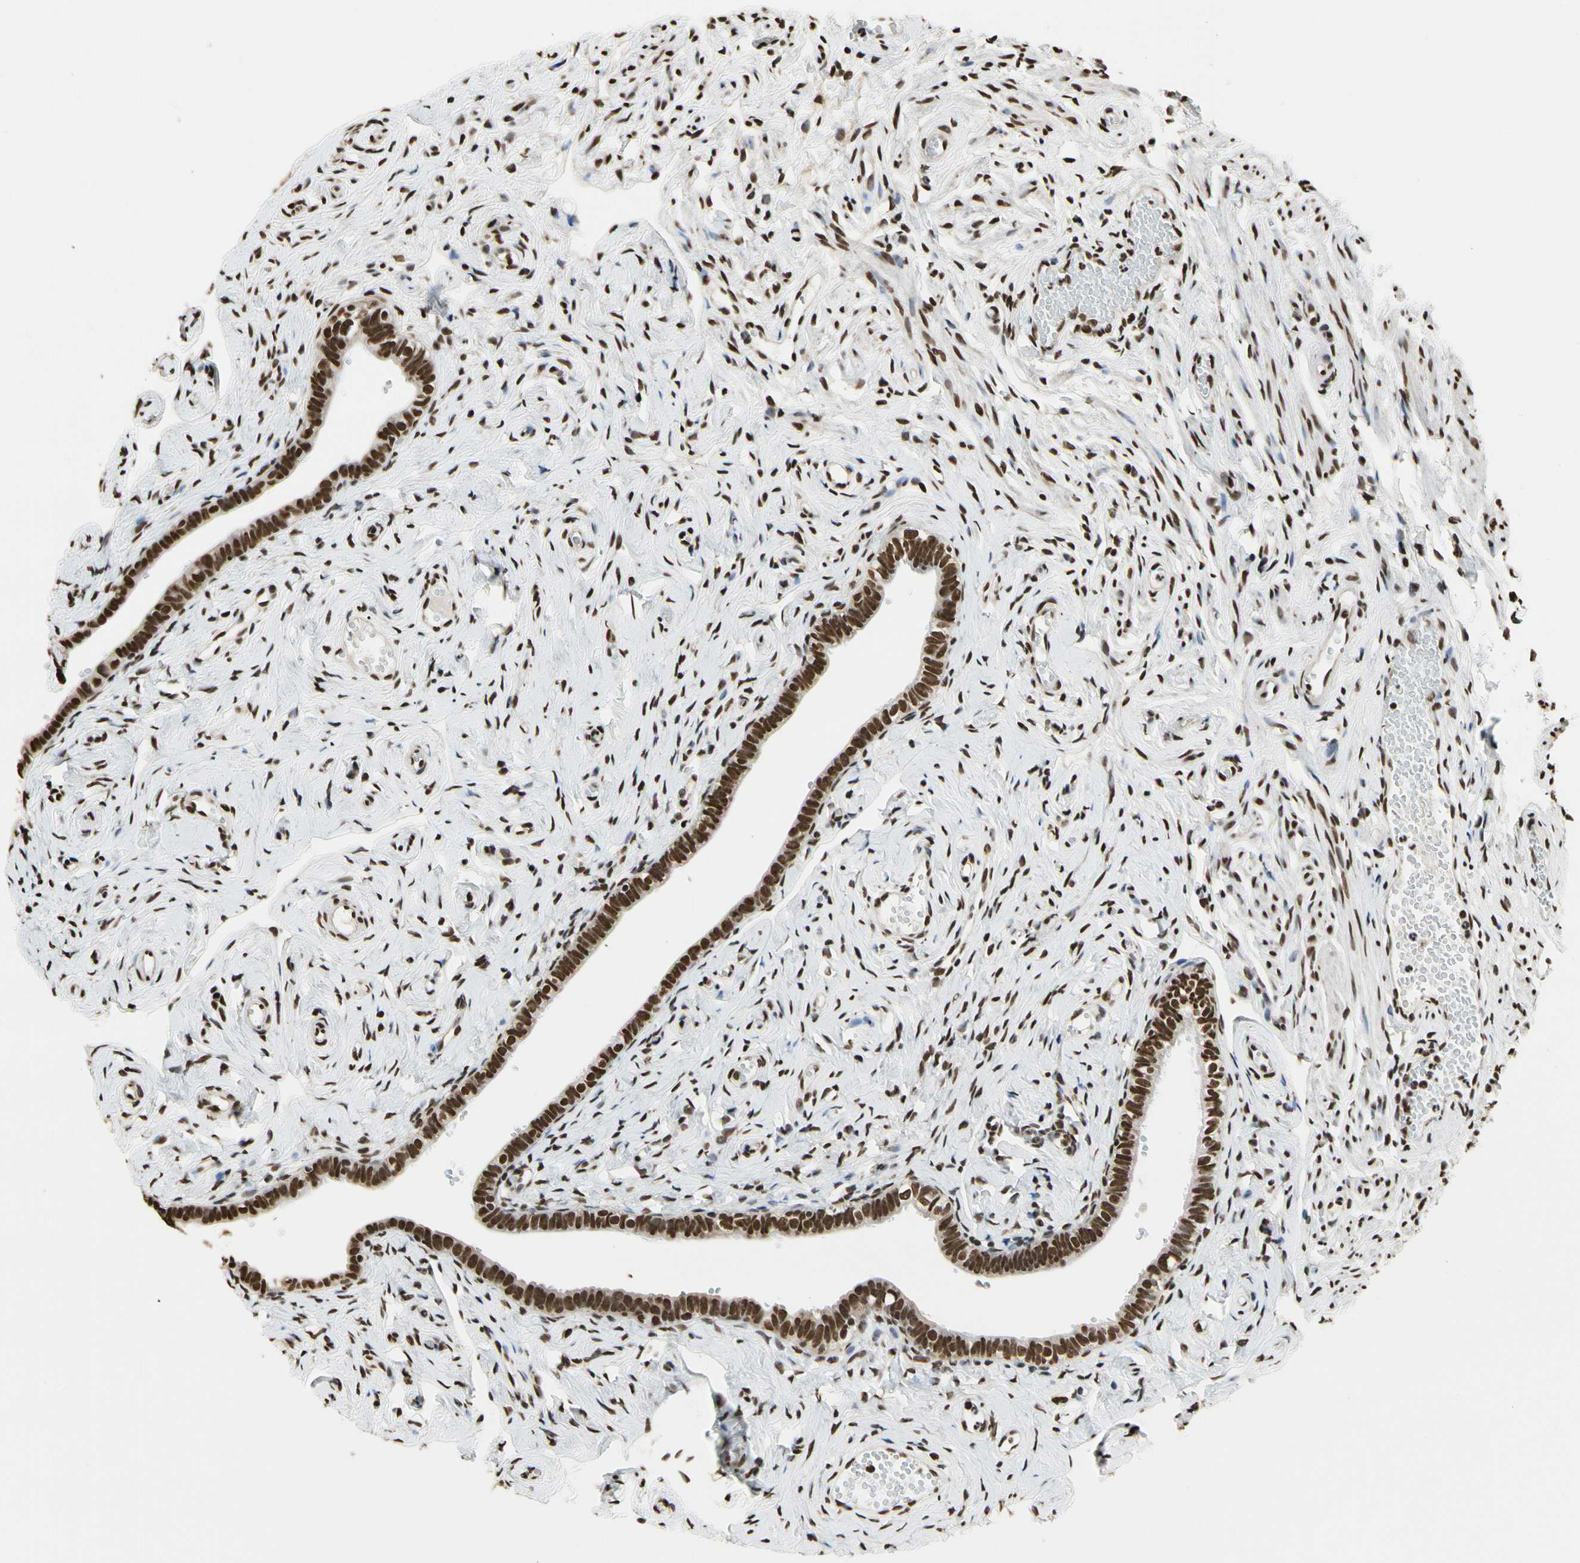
{"staining": {"intensity": "strong", "quantity": ">75%", "location": "nuclear"}, "tissue": "fallopian tube", "cell_type": "Glandular cells", "image_type": "normal", "snomed": [{"axis": "morphology", "description": "Normal tissue, NOS"}, {"axis": "topography", "description": "Fallopian tube"}], "caption": "A brown stain shows strong nuclear staining of a protein in glandular cells of benign human fallopian tube. (brown staining indicates protein expression, while blue staining denotes nuclei).", "gene": "HNRNPK", "patient": {"sex": "female", "age": 71}}